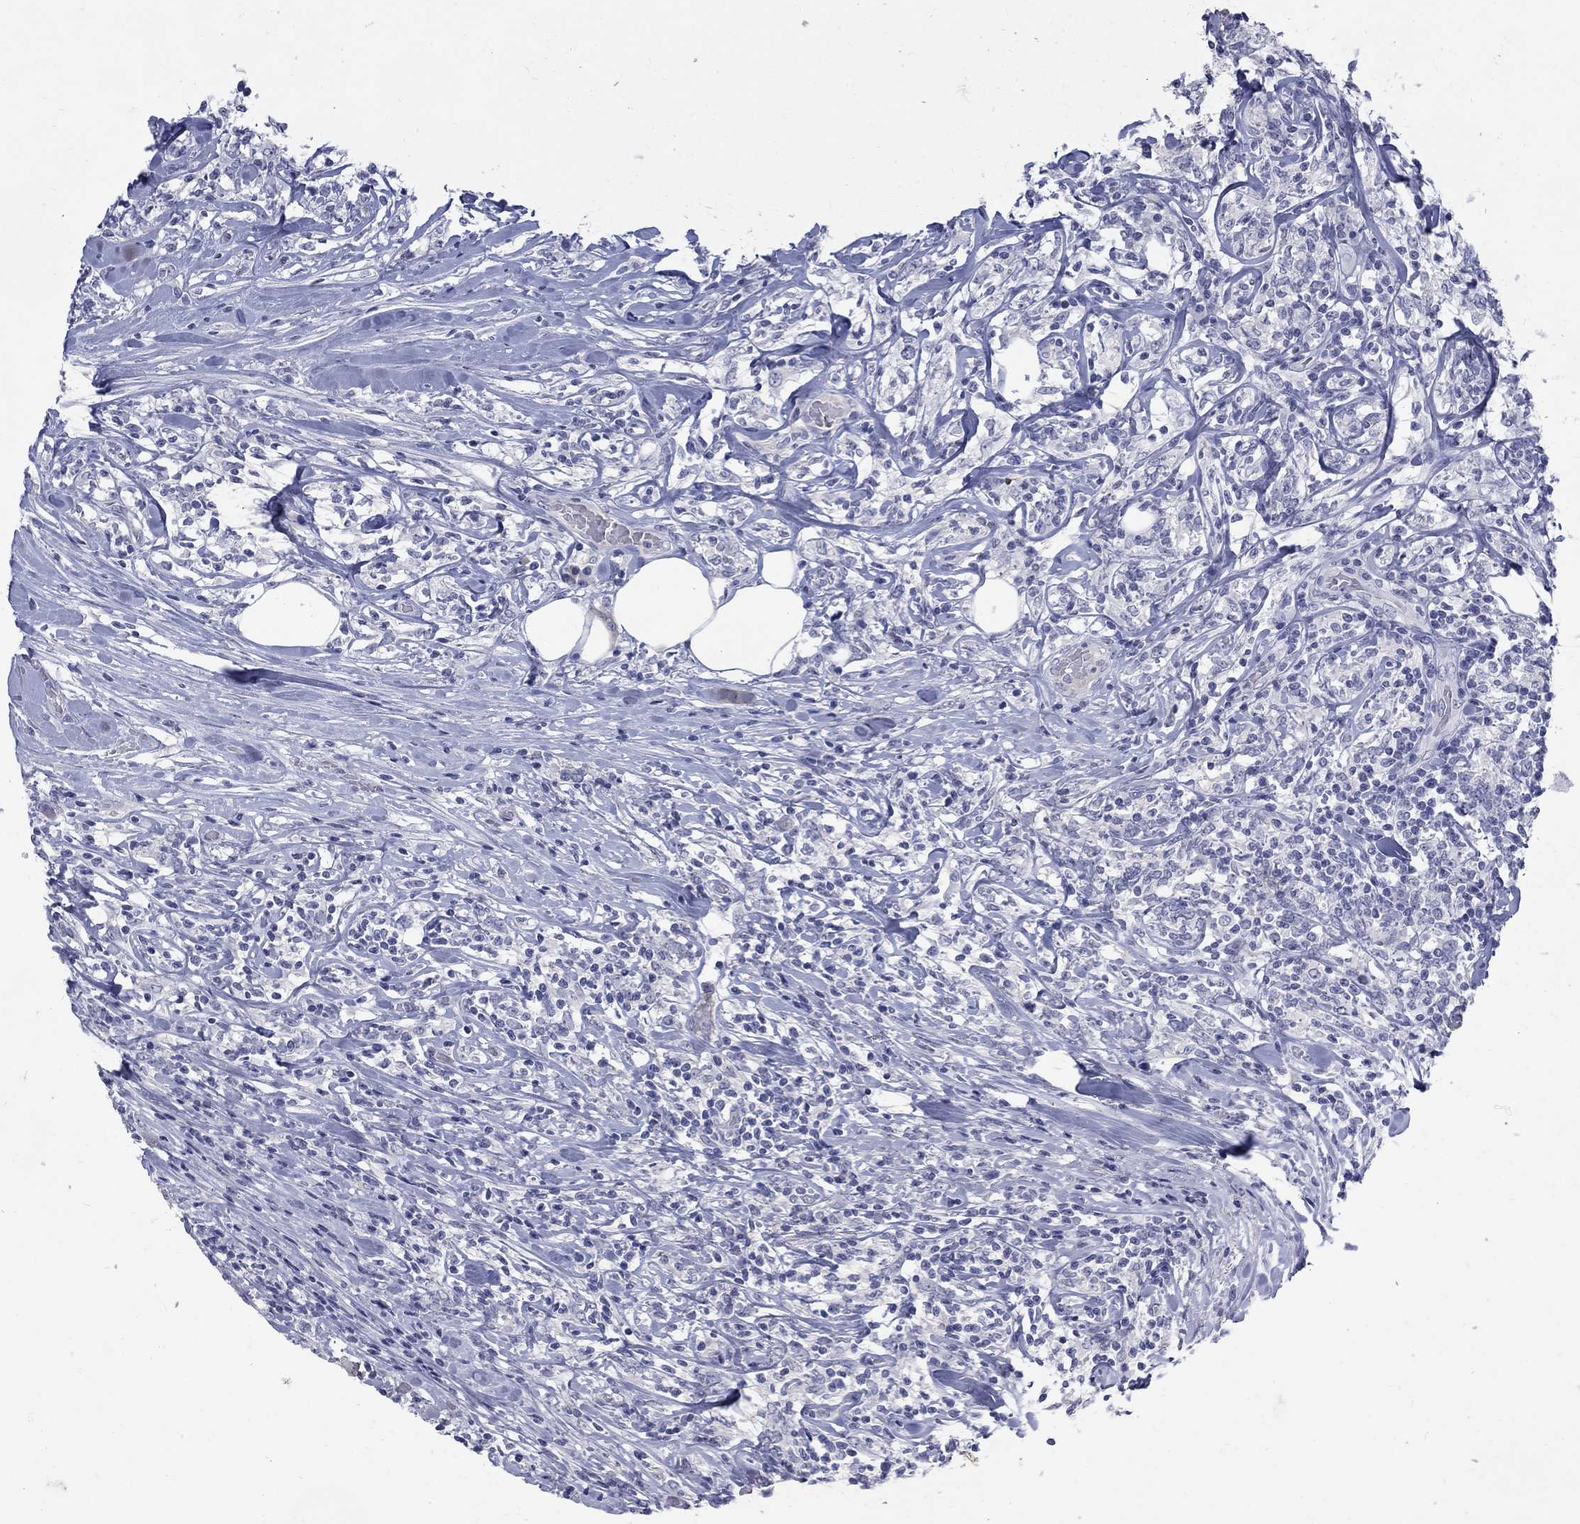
{"staining": {"intensity": "negative", "quantity": "none", "location": "none"}, "tissue": "lymphoma", "cell_type": "Tumor cells", "image_type": "cancer", "snomed": [{"axis": "morphology", "description": "Malignant lymphoma, non-Hodgkin's type, High grade"}, {"axis": "topography", "description": "Lymph node"}], "caption": "High power microscopy photomicrograph of an immunohistochemistry image of lymphoma, revealing no significant staining in tumor cells. (DAB immunohistochemistry visualized using brightfield microscopy, high magnification).", "gene": "CTNND2", "patient": {"sex": "female", "age": 84}}